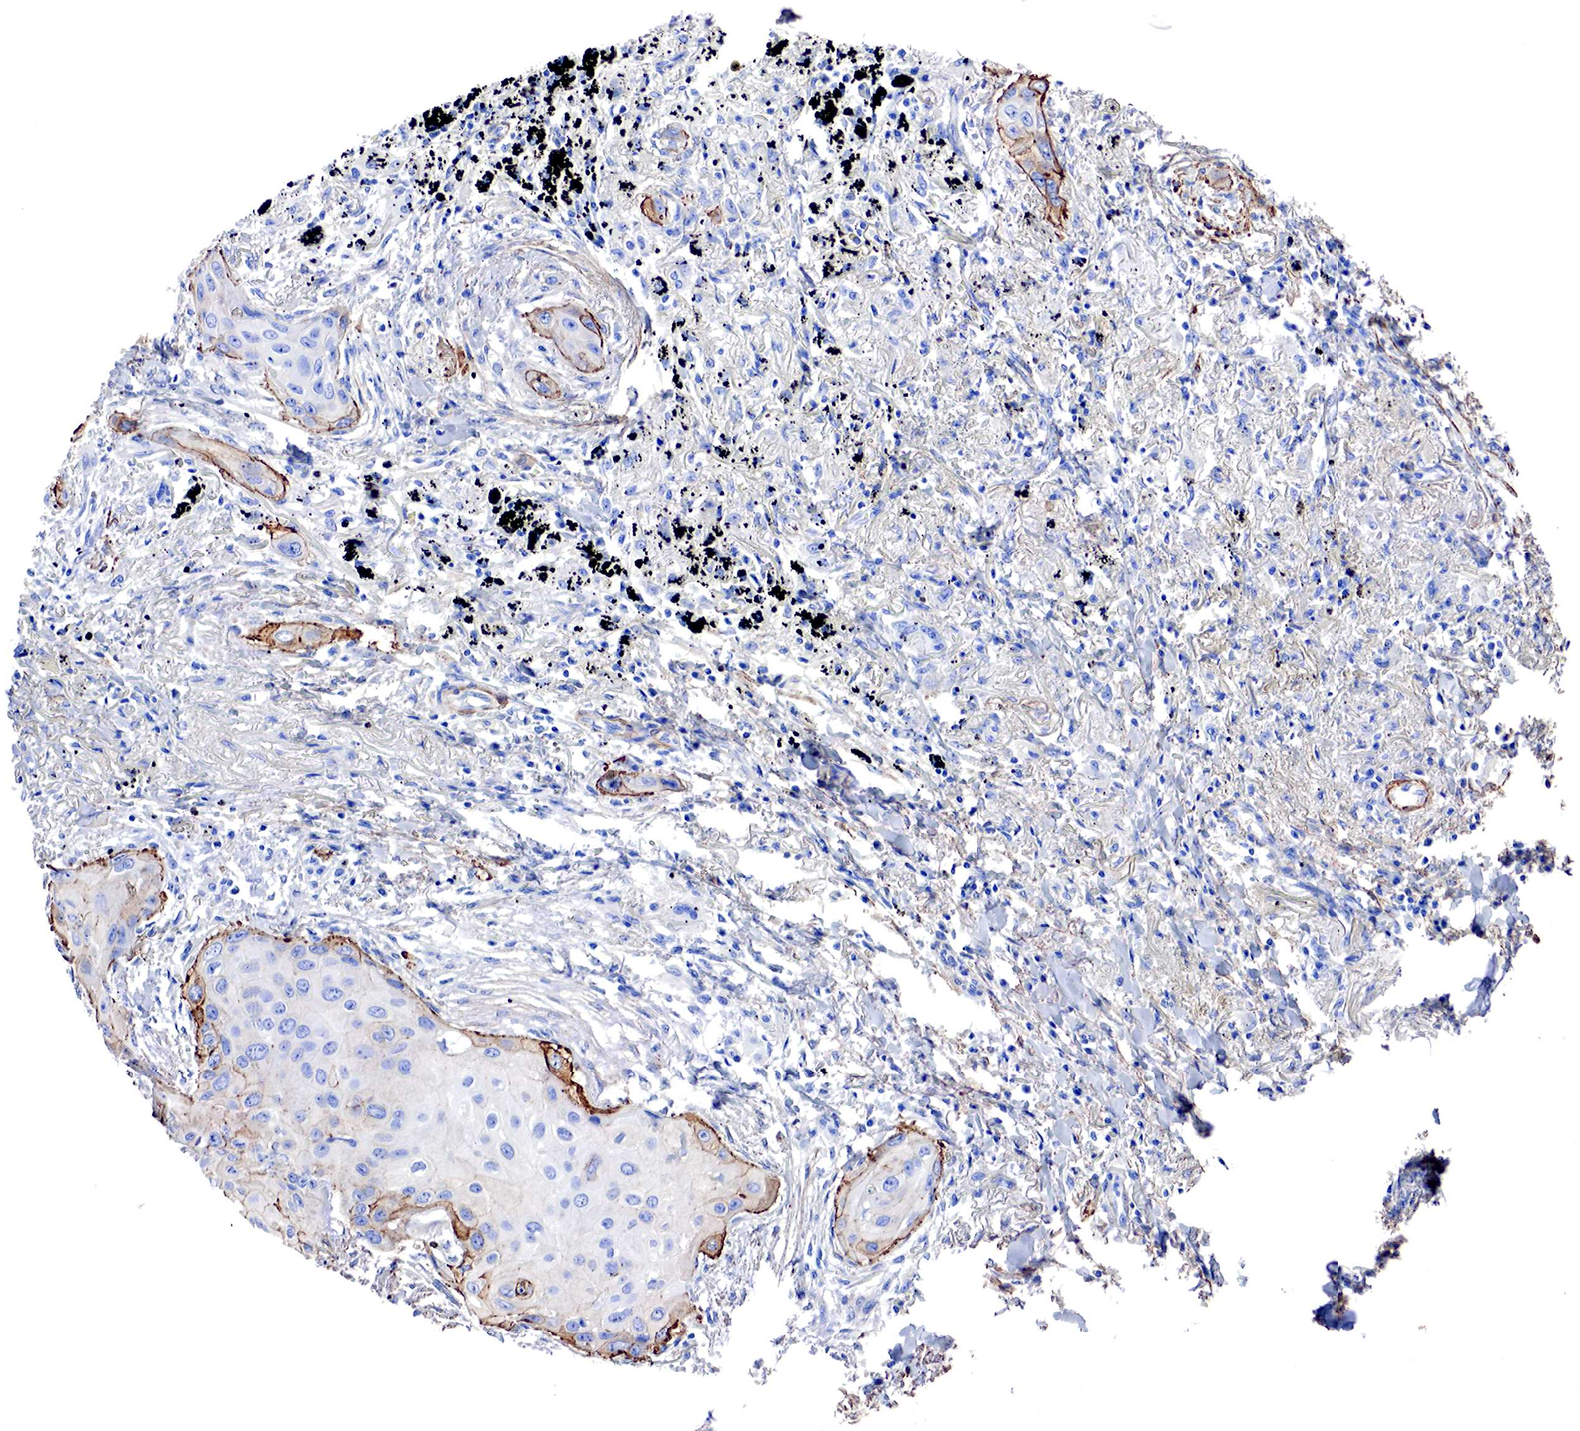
{"staining": {"intensity": "weak", "quantity": "25%-75%", "location": "cytoplasmic/membranous"}, "tissue": "lung cancer", "cell_type": "Tumor cells", "image_type": "cancer", "snomed": [{"axis": "morphology", "description": "Squamous cell carcinoma, NOS"}, {"axis": "topography", "description": "Lung"}], "caption": "DAB (3,3'-diaminobenzidine) immunohistochemical staining of lung cancer demonstrates weak cytoplasmic/membranous protein expression in about 25%-75% of tumor cells.", "gene": "TPM1", "patient": {"sex": "male", "age": 71}}